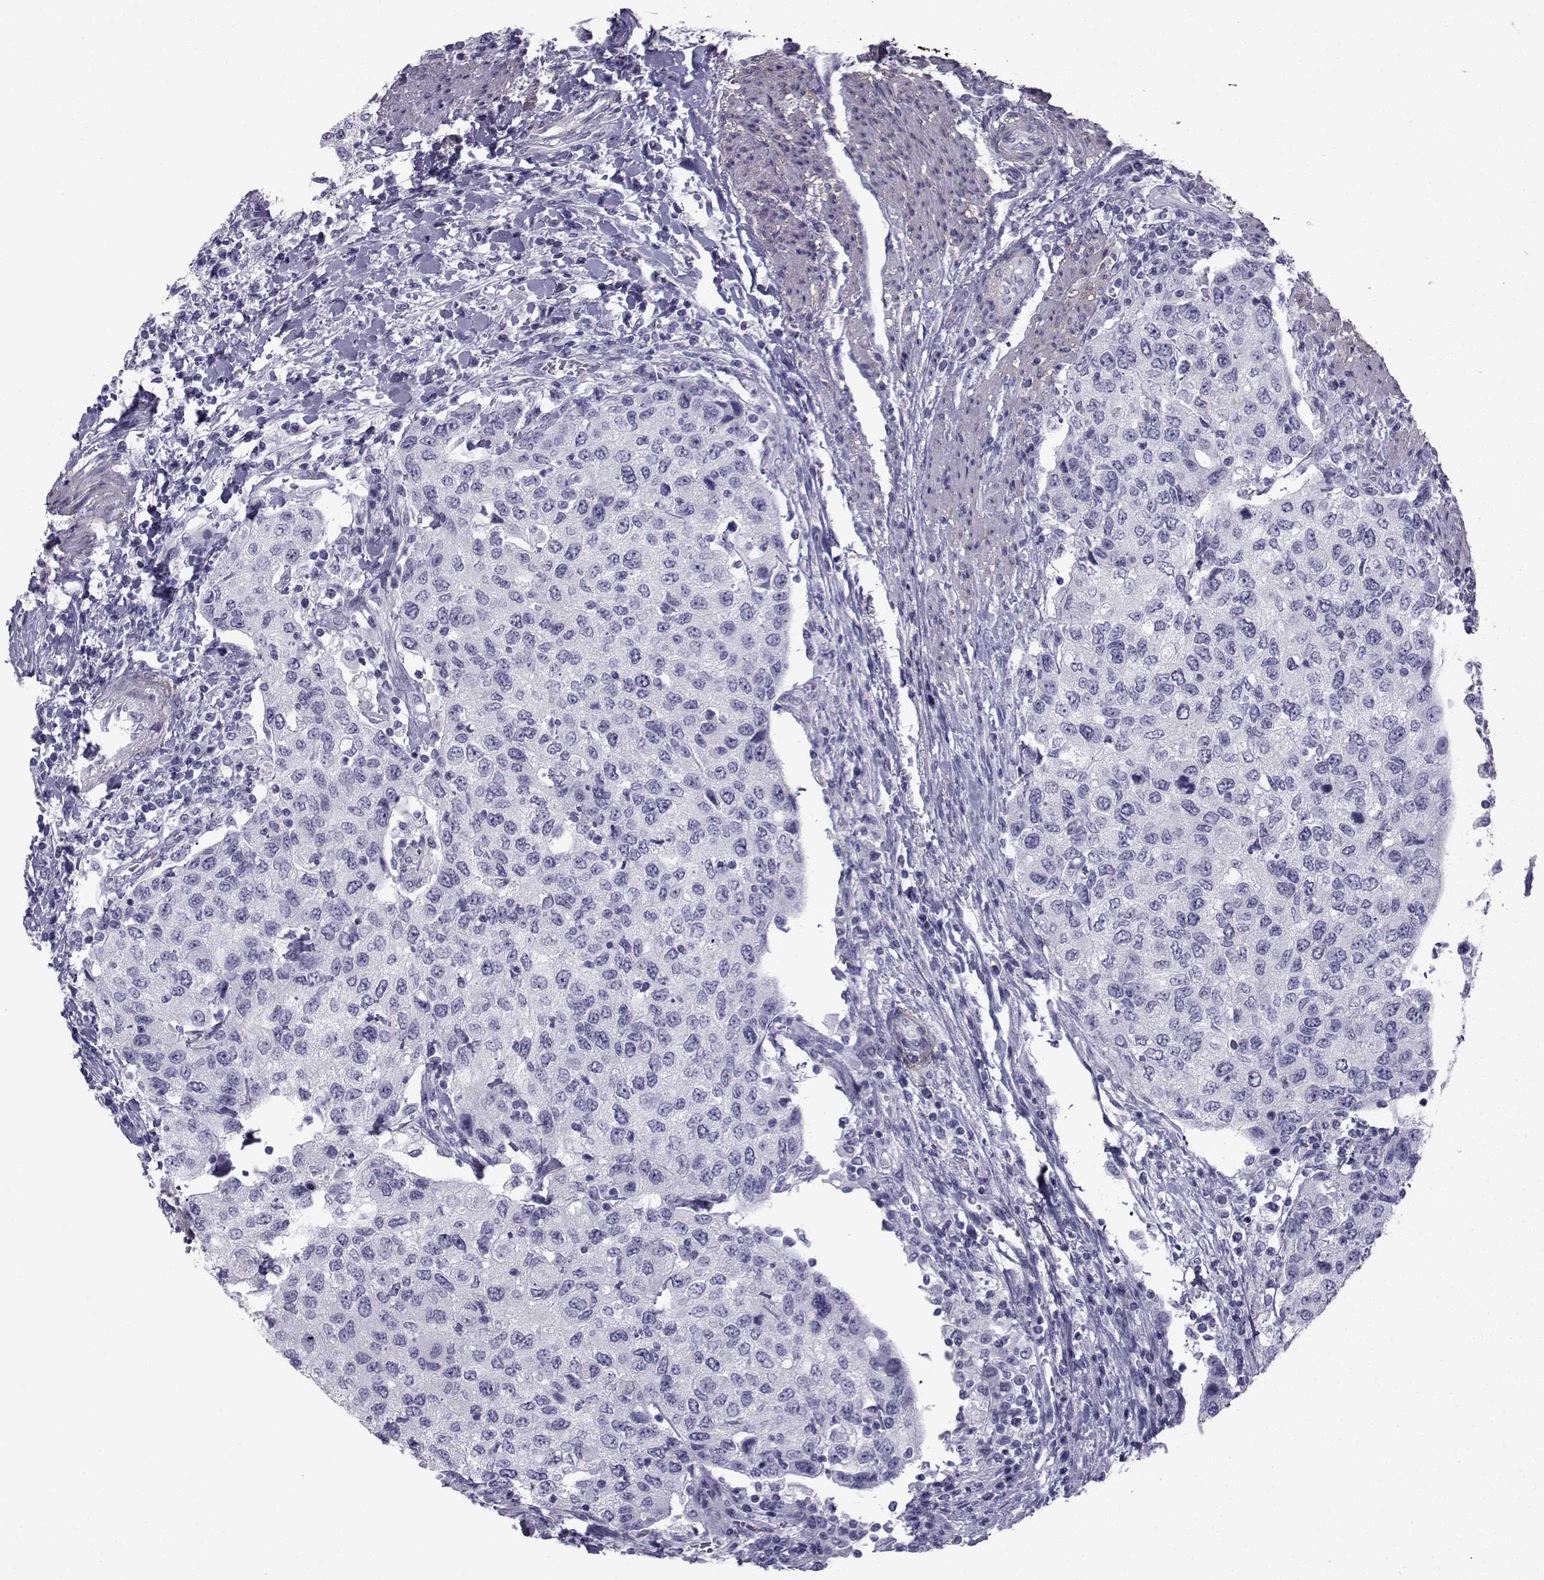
{"staining": {"intensity": "negative", "quantity": "none", "location": "none"}, "tissue": "urothelial cancer", "cell_type": "Tumor cells", "image_type": "cancer", "snomed": [{"axis": "morphology", "description": "Urothelial carcinoma, High grade"}, {"axis": "topography", "description": "Urinary bladder"}], "caption": "The photomicrograph demonstrates no significant positivity in tumor cells of urothelial carcinoma (high-grade).", "gene": "SPANXD", "patient": {"sex": "female", "age": 78}}